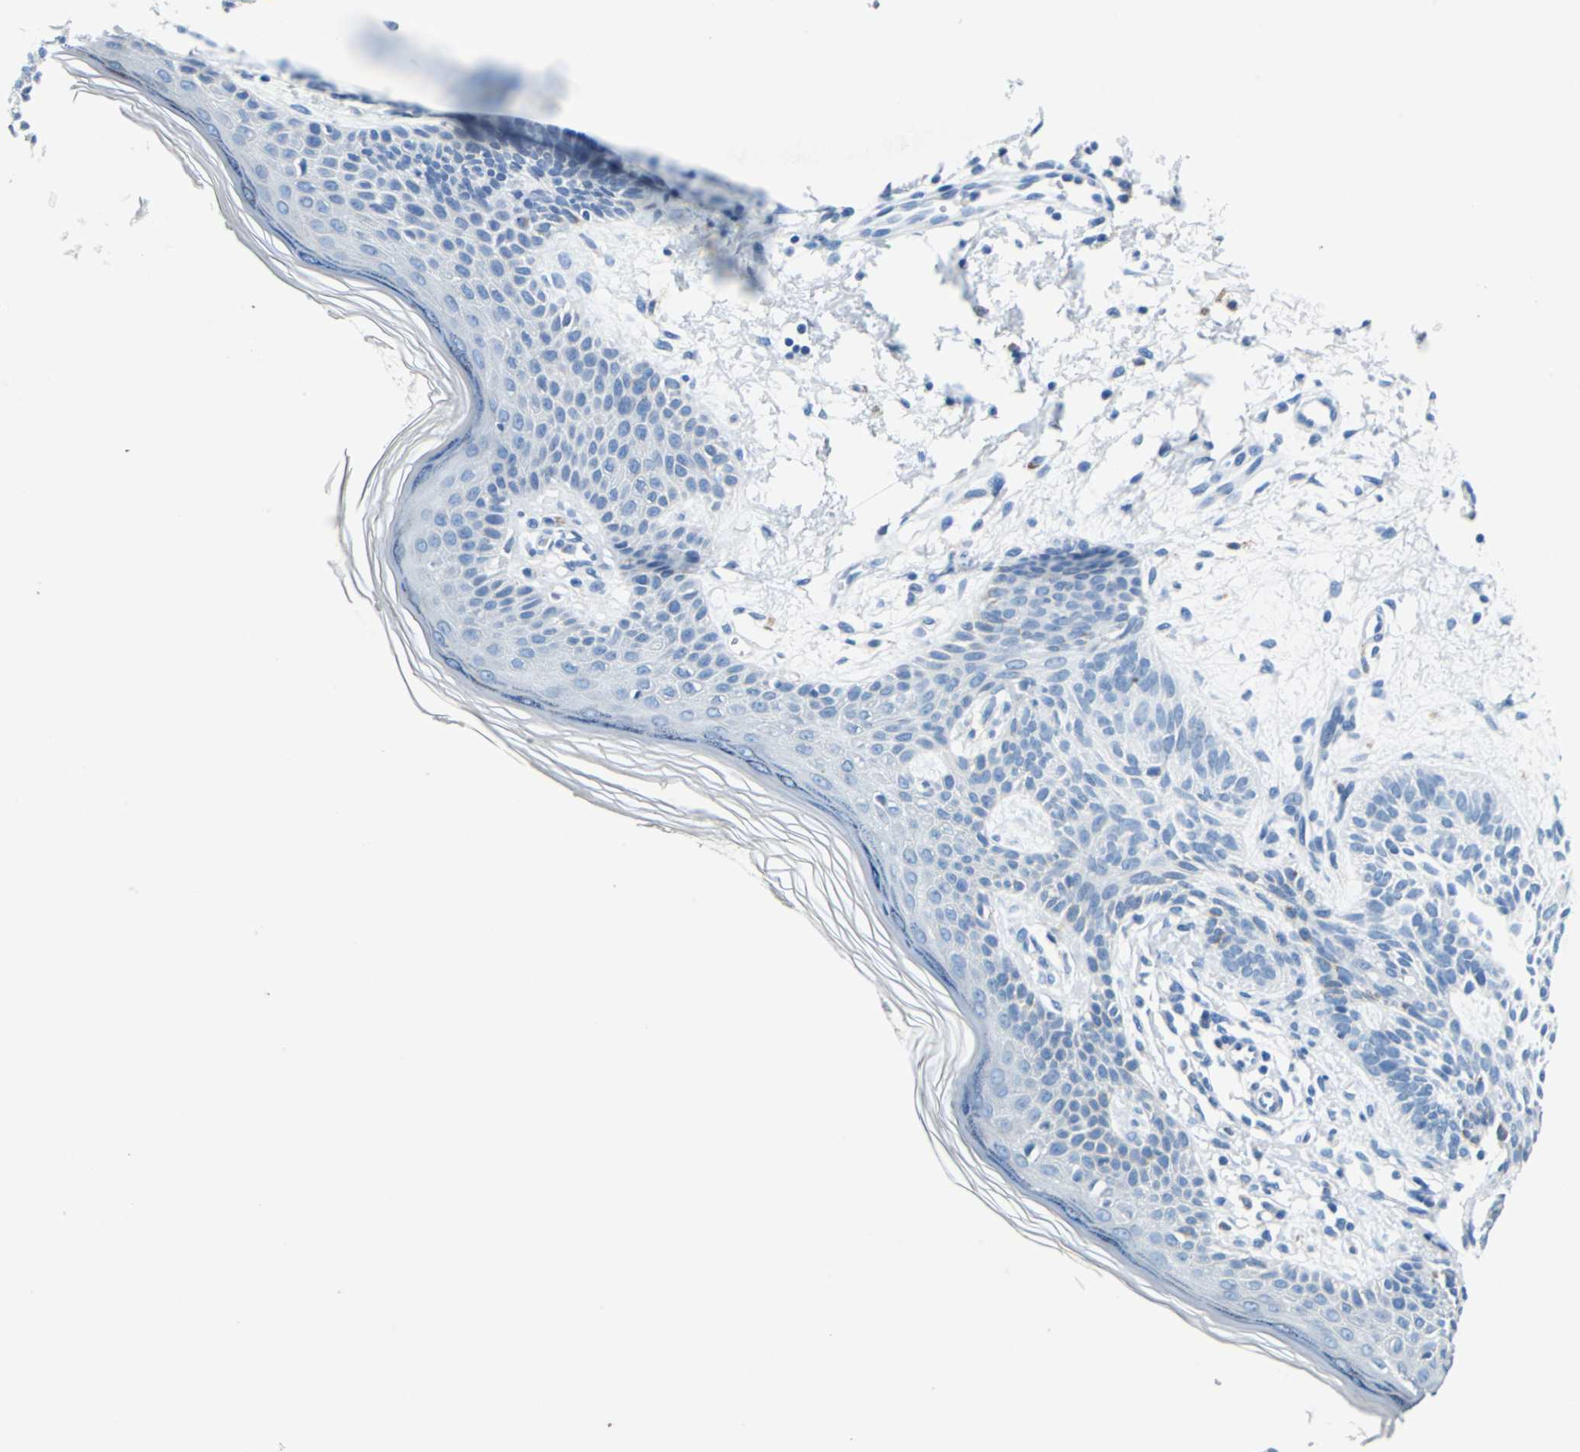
{"staining": {"intensity": "negative", "quantity": "none", "location": "none"}, "tissue": "skin cancer", "cell_type": "Tumor cells", "image_type": "cancer", "snomed": [{"axis": "morphology", "description": "Normal tissue, NOS"}, {"axis": "morphology", "description": "Basal cell carcinoma"}, {"axis": "topography", "description": "Skin"}], "caption": "Immunohistochemistry (IHC) micrograph of human basal cell carcinoma (skin) stained for a protein (brown), which displays no staining in tumor cells.", "gene": "TEX264", "patient": {"sex": "female", "age": 69}}